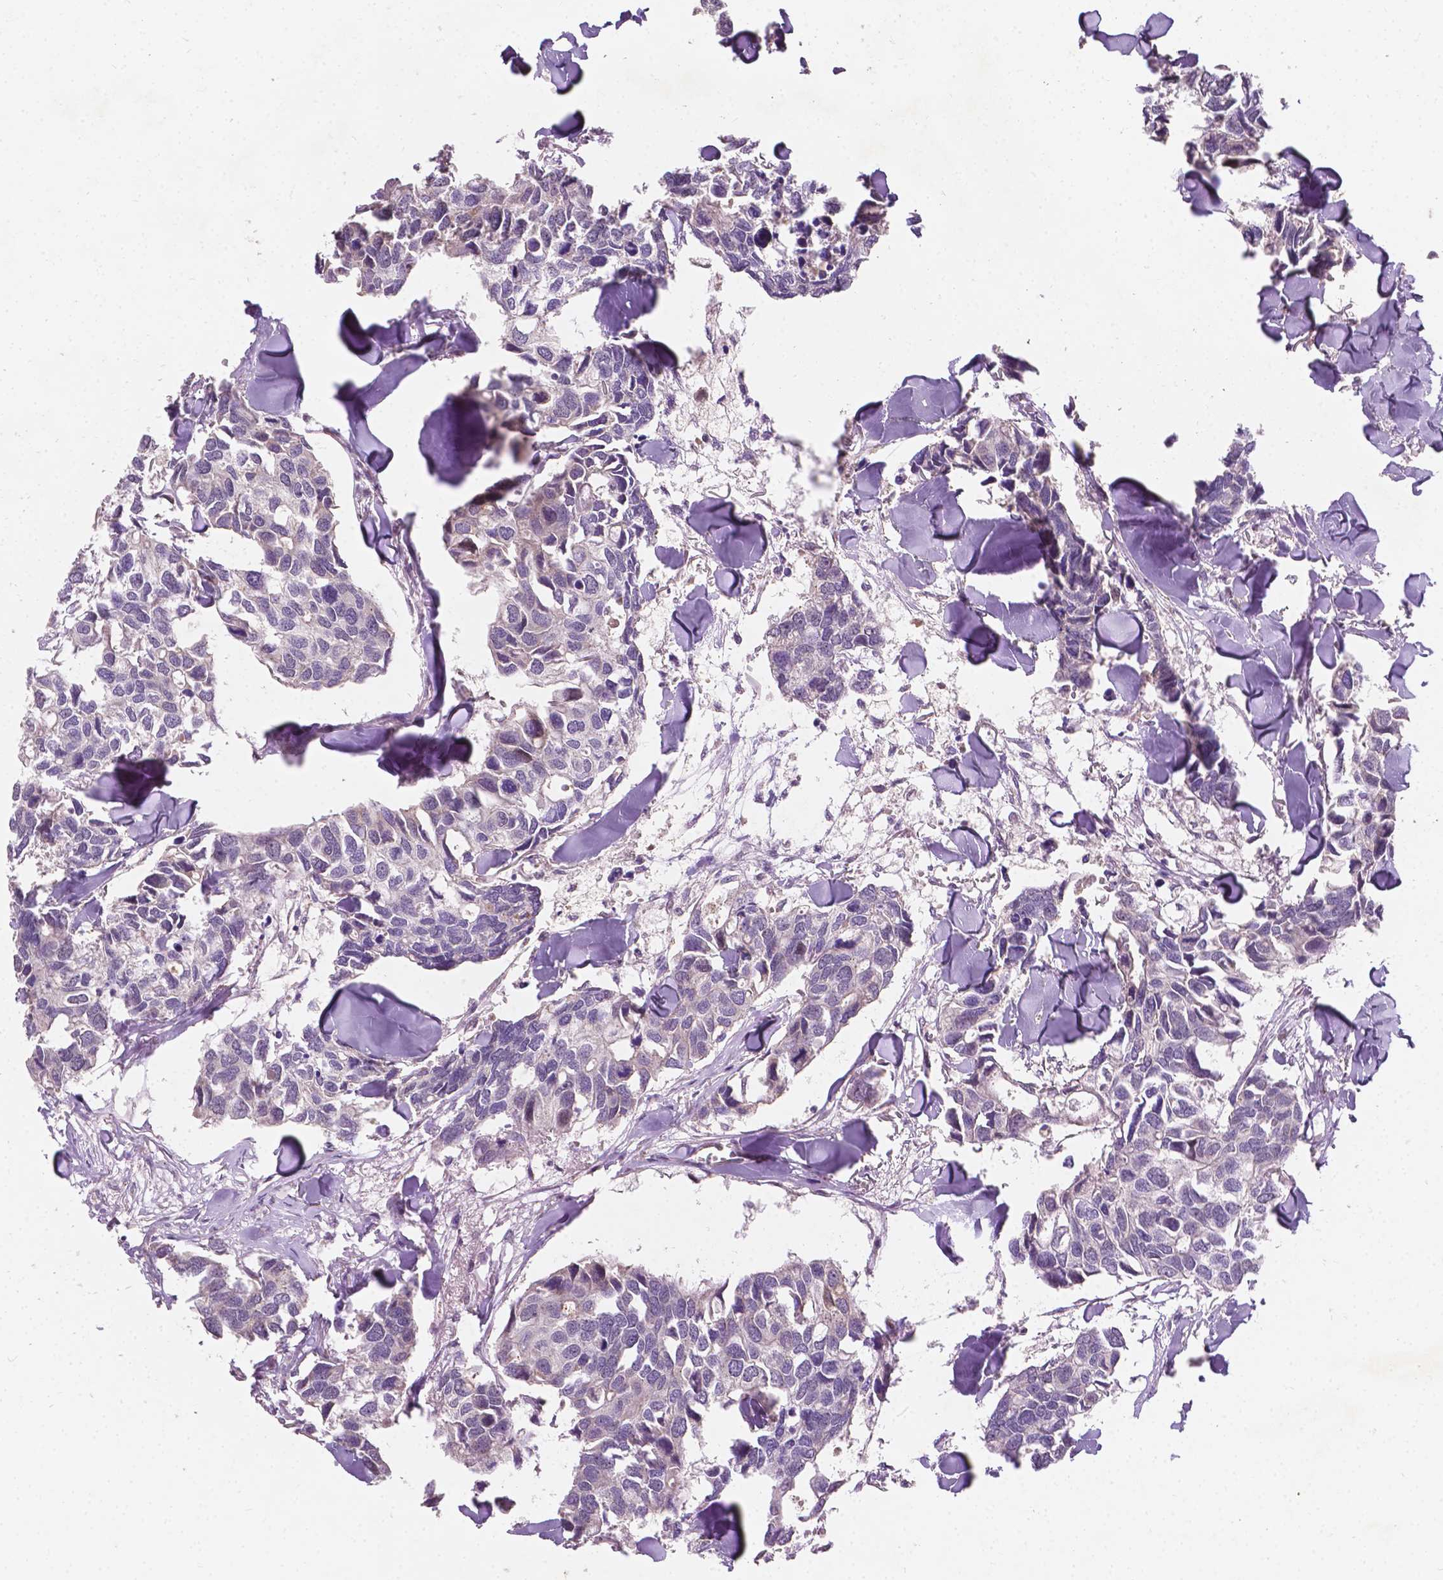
{"staining": {"intensity": "negative", "quantity": "none", "location": "none"}, "tissue": "breast cancer", "cell_type": "Tumor cells", "image_type": "cancer", "snomed": [{"axis": "morphology", "description": "Duct carcinoma"}, {"axis": "topography", "description": "Breast"}], "caption": "The image demonstrates no staining of tumor cells in breast cancer.", "gene": "DUSP16", "patient": {"sex": "female", "age": 83}}